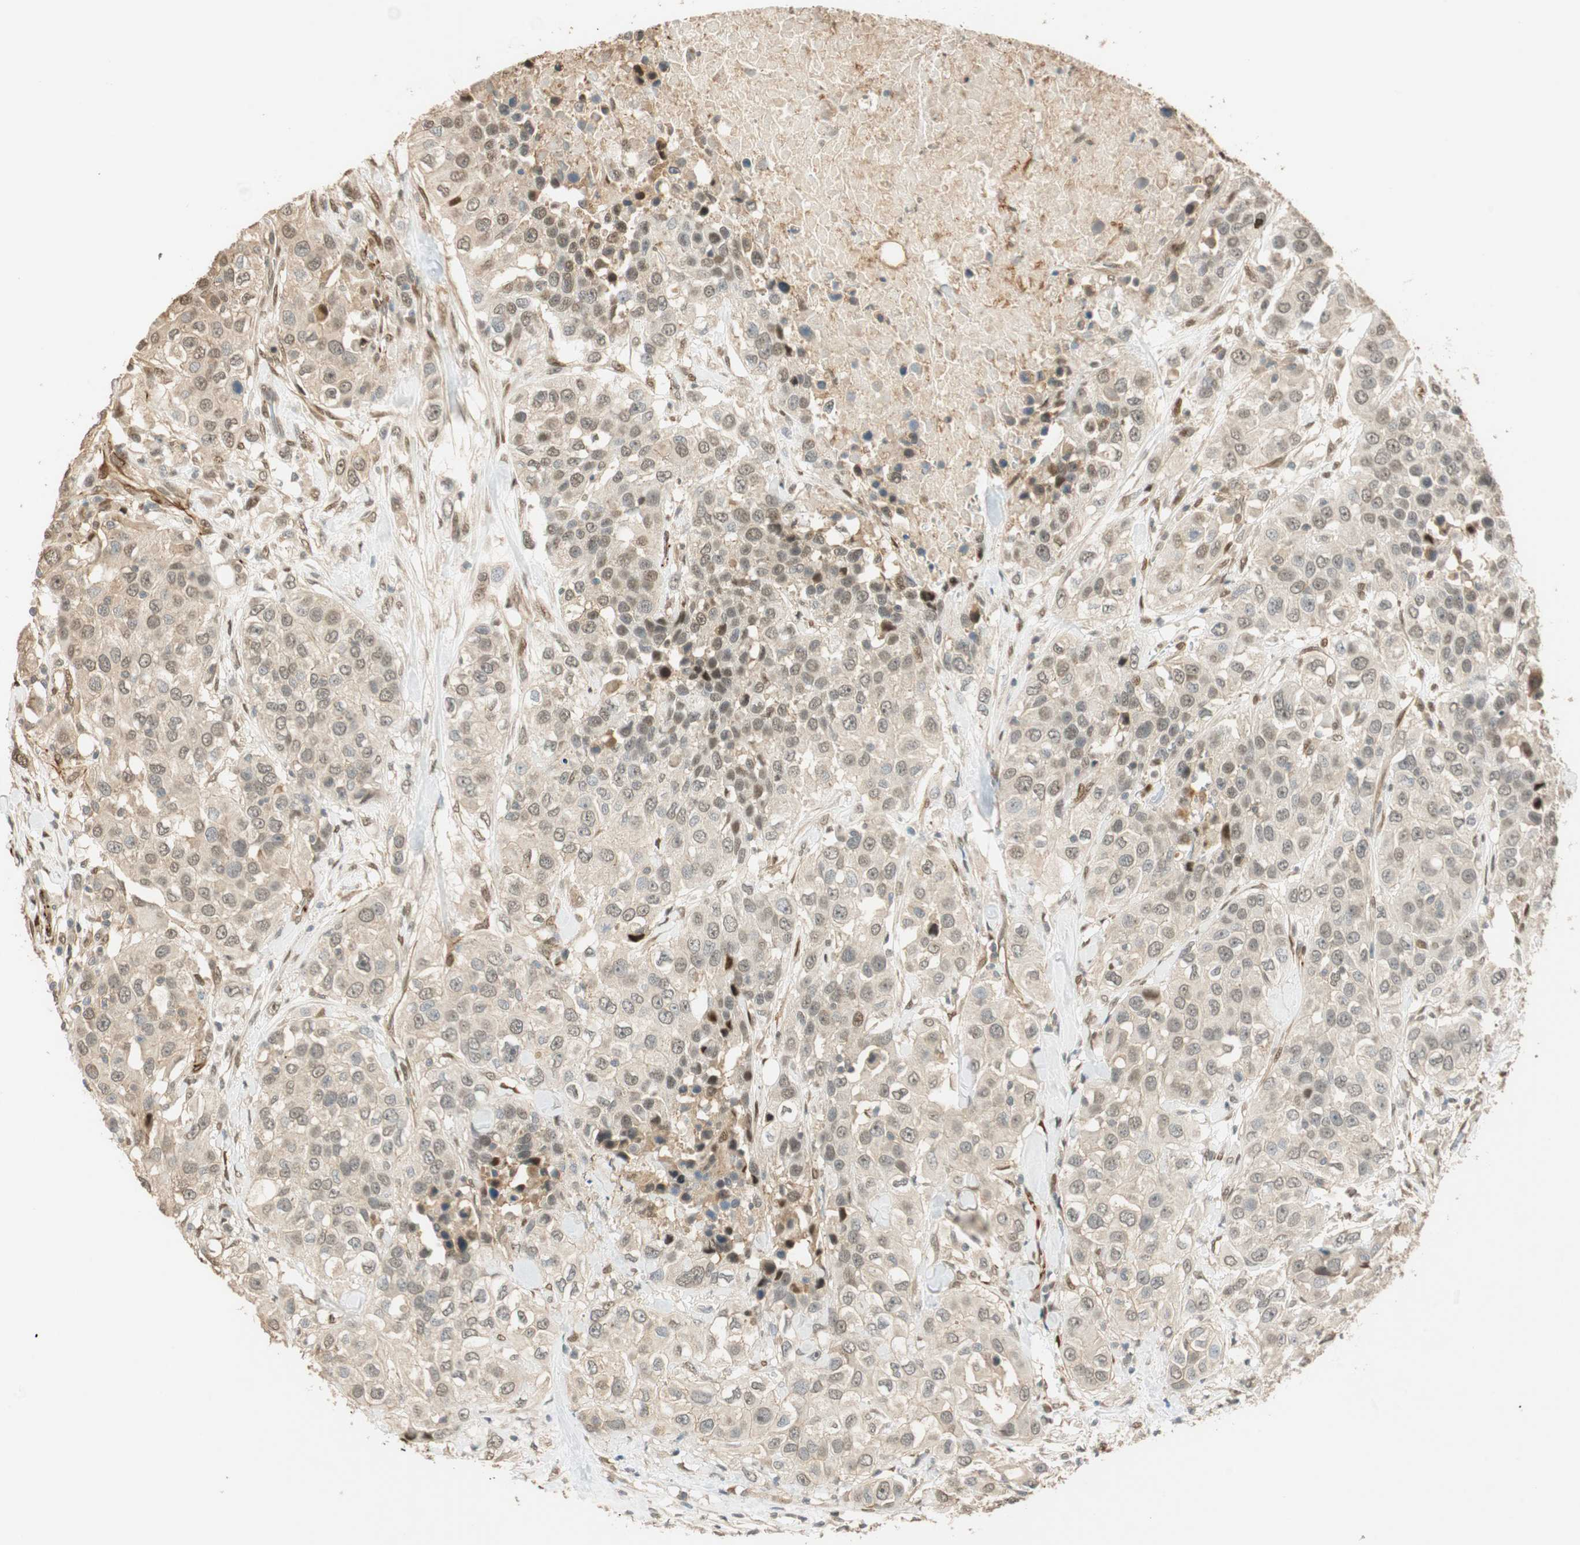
{"staining": {"intensity": "weak", "quantity": "25%-75%", "location": "cytoplasmic/membranous,nuclear"}, "tissue": "urothelial cancer", "cell_type": "Tumor cells", "image_type": "cancer", "snomed": [{"axis": "morphology", "description": "Urothelial carcinoma, High grade"}, {"axis": "topography", "description": "Urinary bladder"}], "caption": "Brown immunohistochemical staining in human urothelial carcinoma (high-grade) displays weak cytoplasmic/membranous and nuclear positivity in approximately 25%-75% of tumor cells.", "gene": "NES", "patient": {"sex": "female", "age": 80}}